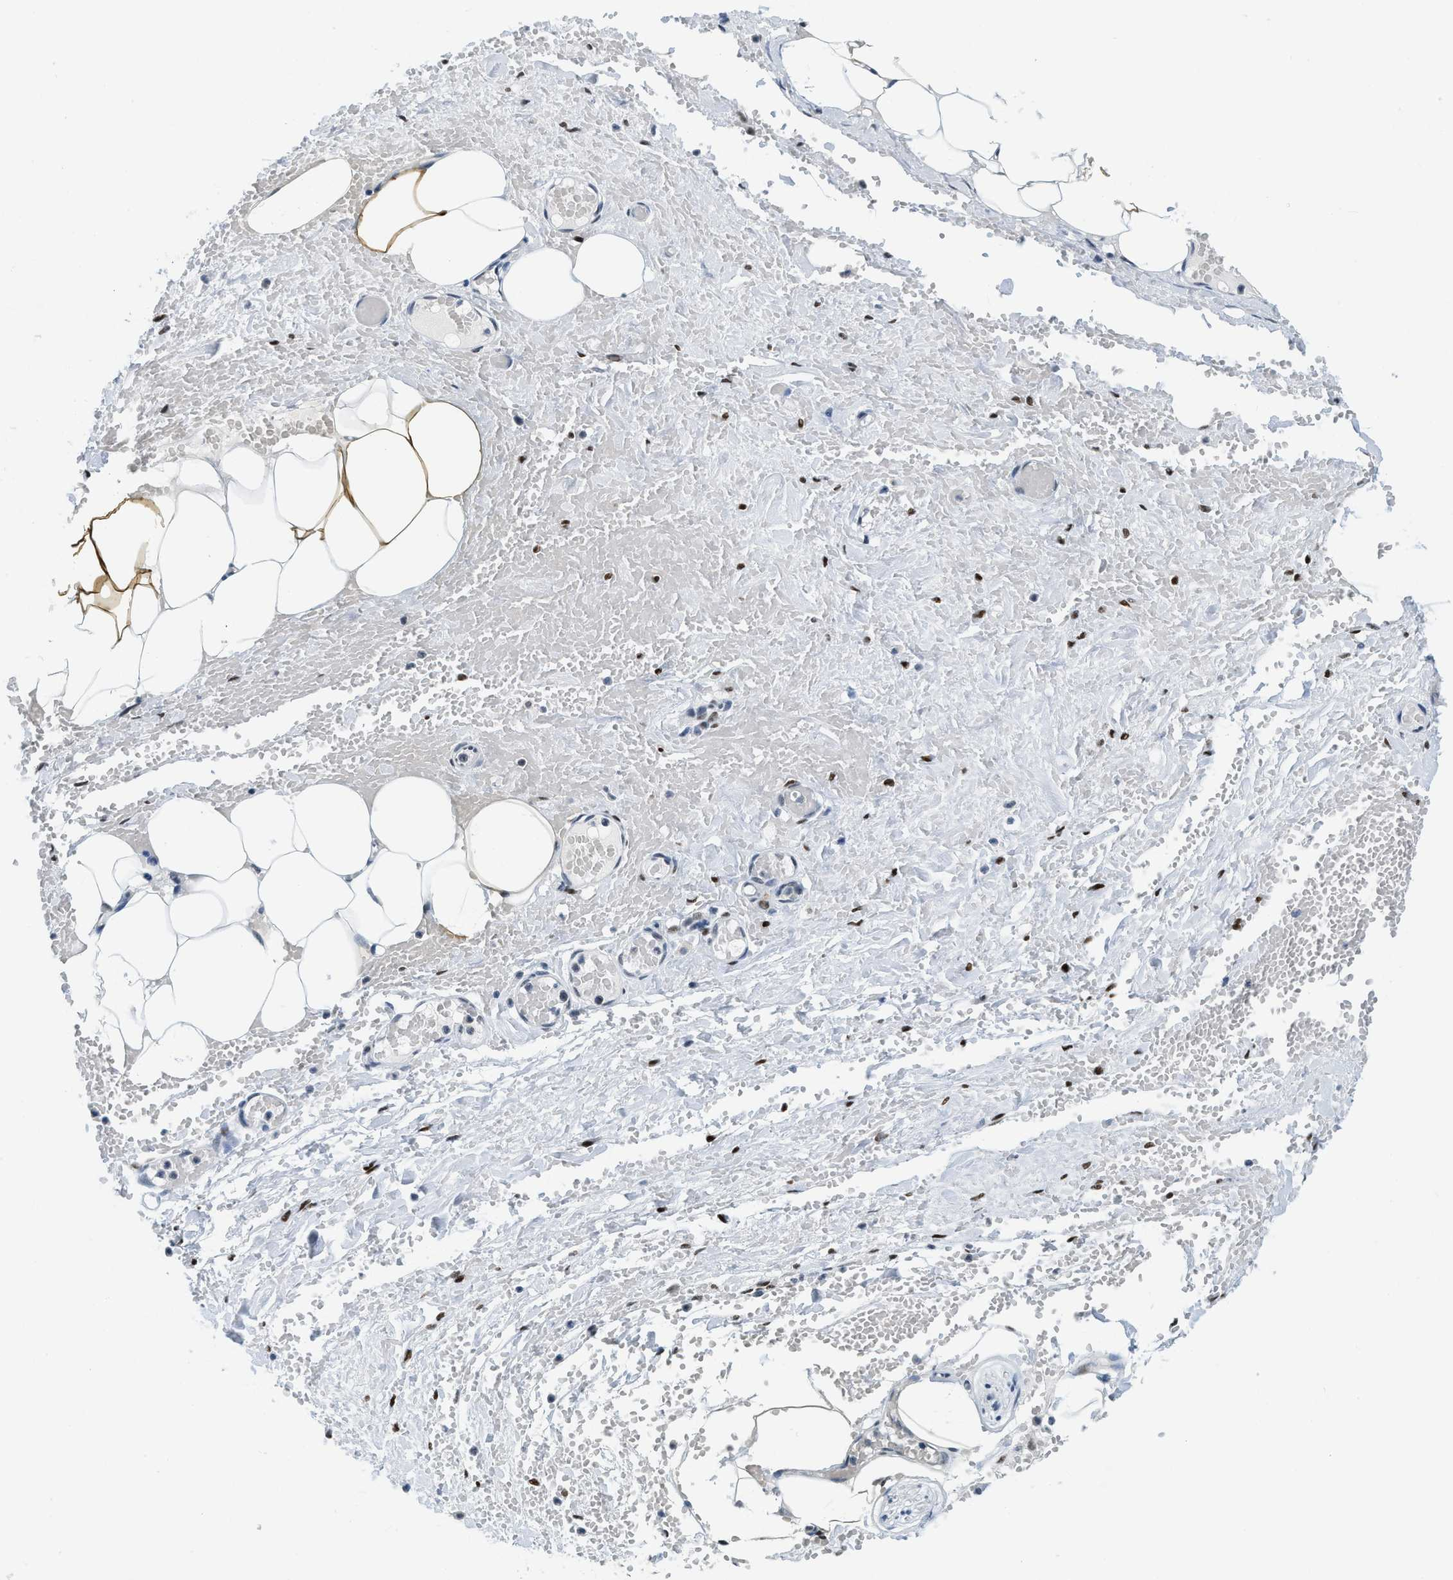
{"staining": {"intensity": "moderate", "quantity": "<25%", "location": "cytoplasmic/membranous,nuclear"}, "tissue": "adipose tissue", "cell_type": "Adipocytes", "image_type": "normal", "snomed": [{"axis": "morphology", "description": "Normal tissue, NOS"}, {"axis": "topography", "description": "Soft tissue"}, {"axis": "topography", "description": "Vascular tissue"}], "caption": "Immunohistochemical staining of unremarkable human adipose tissue displays <25% levels of moderate cytoplasmic/membranous,nuclear protein expression in about <25% of adipocytes.", "gene": "PBX1", "patient": {"sex": "female", "age": 35}}